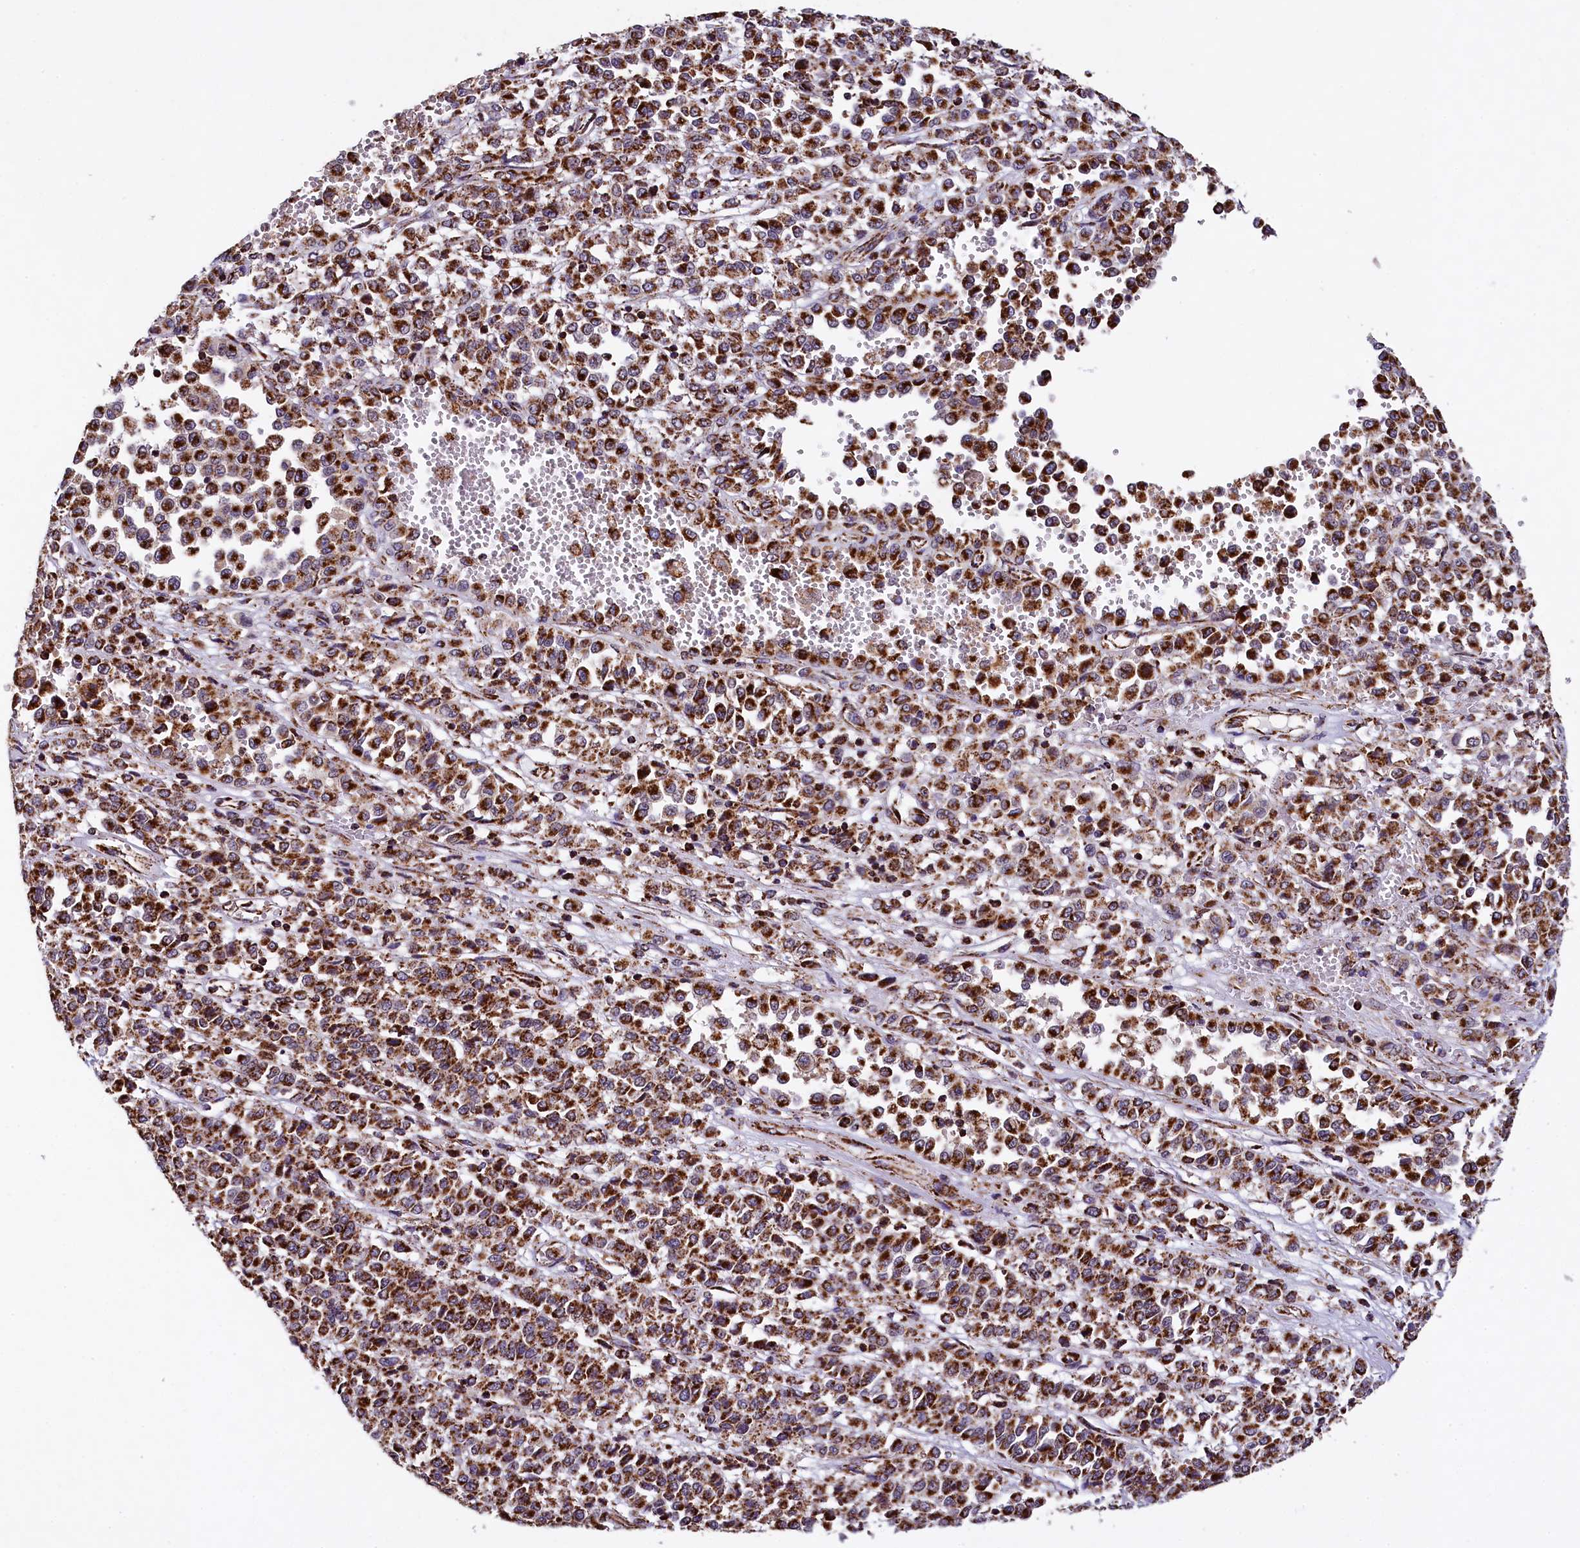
{"staining": {"intensity": "strong", "quantity": ">75%", "location": "cytoplasmic/membranous"}, "tissue": "melanoma", "cell_type": "Tumor cells", "image_type": "cancer", "snomed": [{"axis": "morphology", "description": "Malignant melanoma, Metastatic site"}, {"axis": "topography", "description": "Pancreas"}], "caption": "High-power microscopy captured an immunohistochemistry (IHC) histopathology image of malignant melanoma (metastatic site), revealing strong cytoplasmic/membranous staining in approximately >75% of tumor cells. Immunohistochemistry stains the protein in brown and the nuclei are stained blue.", "gene": "KLC2", "patient": {"sex": "female", "age": 30}}